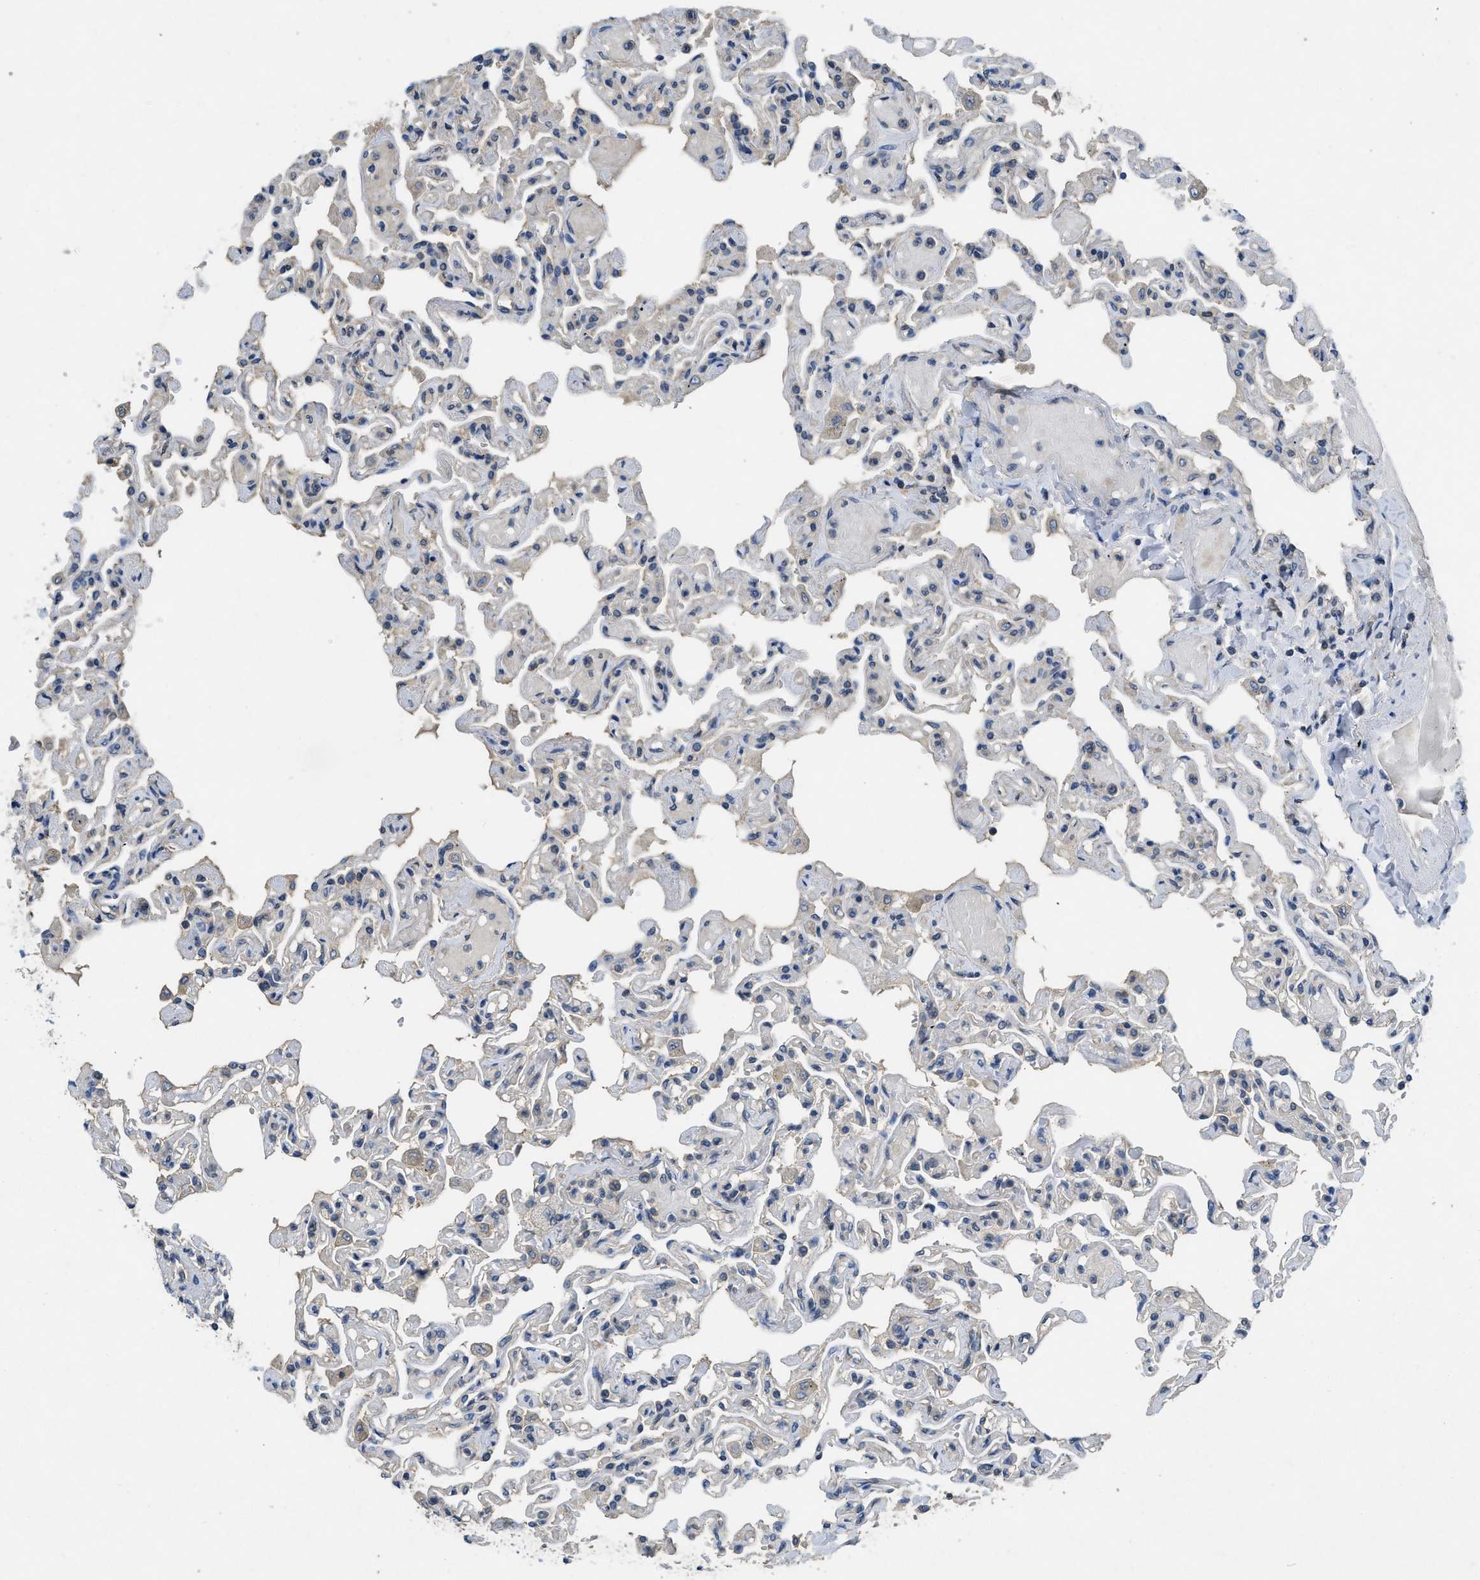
{"staining": {"intensity": "negative", "quantity": "none", "location": "none"}, "tissue": "lung", "cell_type": "Alveolar cells", "image_type": "normal", "snomed": [{"axis": "morphology", "description": "Normal tissue, NOS"}, {"axis": "topography", "description": "Lung"}], "caption": "Lung was stained to show a protein in brown. There is no significant expression in alveolar cells. (DAB immunohistochemistry (IHC), high magnification).", "gene": "PPP3CA", "patient": {"sex": "male", "age": 21}}